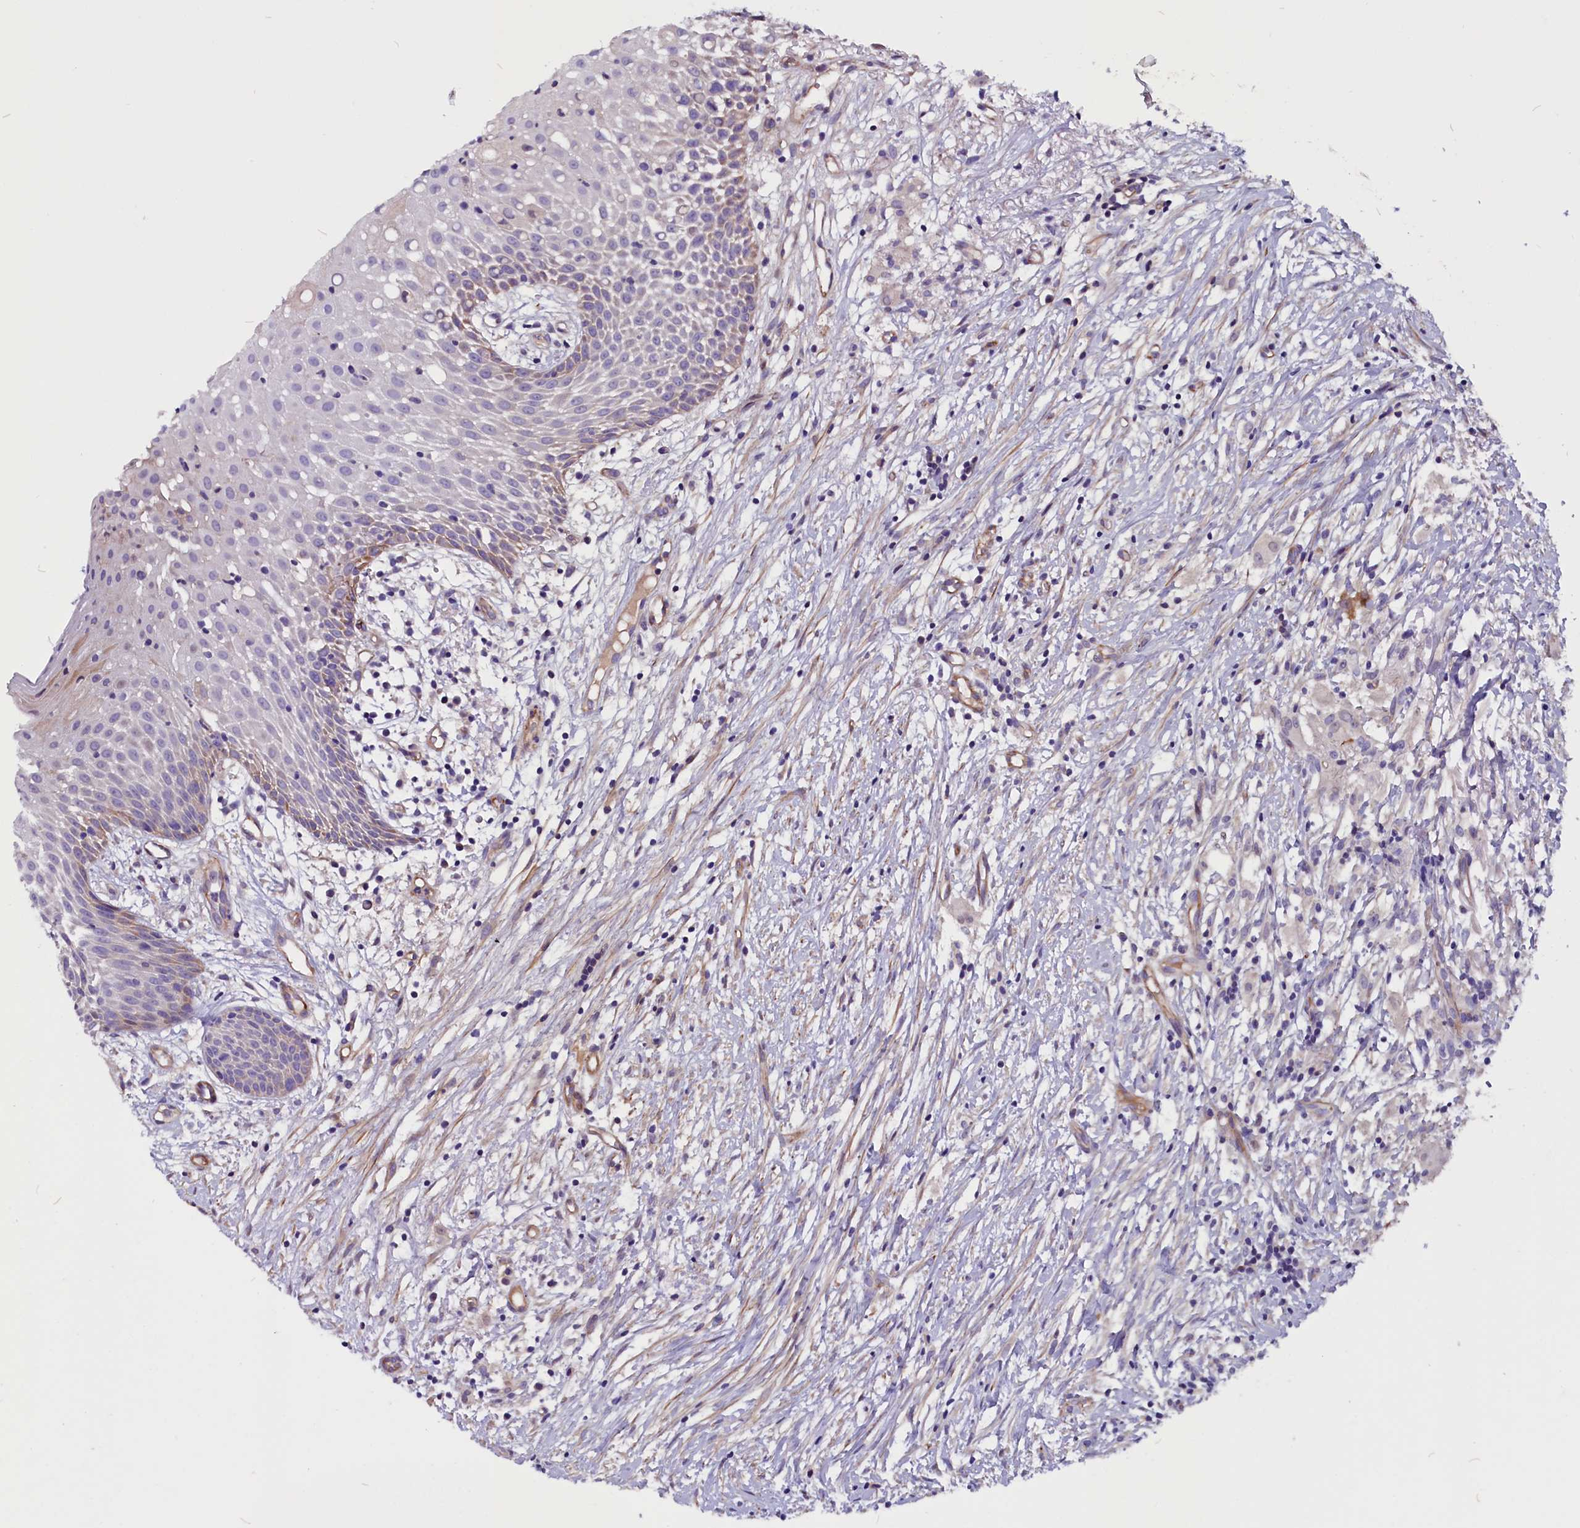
{"staining": {"intensity": "weak", "quantity": "<25%", "location": "cytoplasmic/membranous"}, "tissue": "oral mucosa", "cell_type": "Squamous epithelial cells", "image_type": "normal", "snomed": [{"axis": "morphology", "description": "Normal tissue, NOS"}, {"axis": "topography", "description": "Oral tissue"}], "caption": "Squamous epithelial cells are negative for brown protein staining in benign oral mucosa. (DAB IHC visualized using brightfield microscopy, high magnification).", "gene": "ZNF749", "patient": {"sex": "female", "age": 69}}